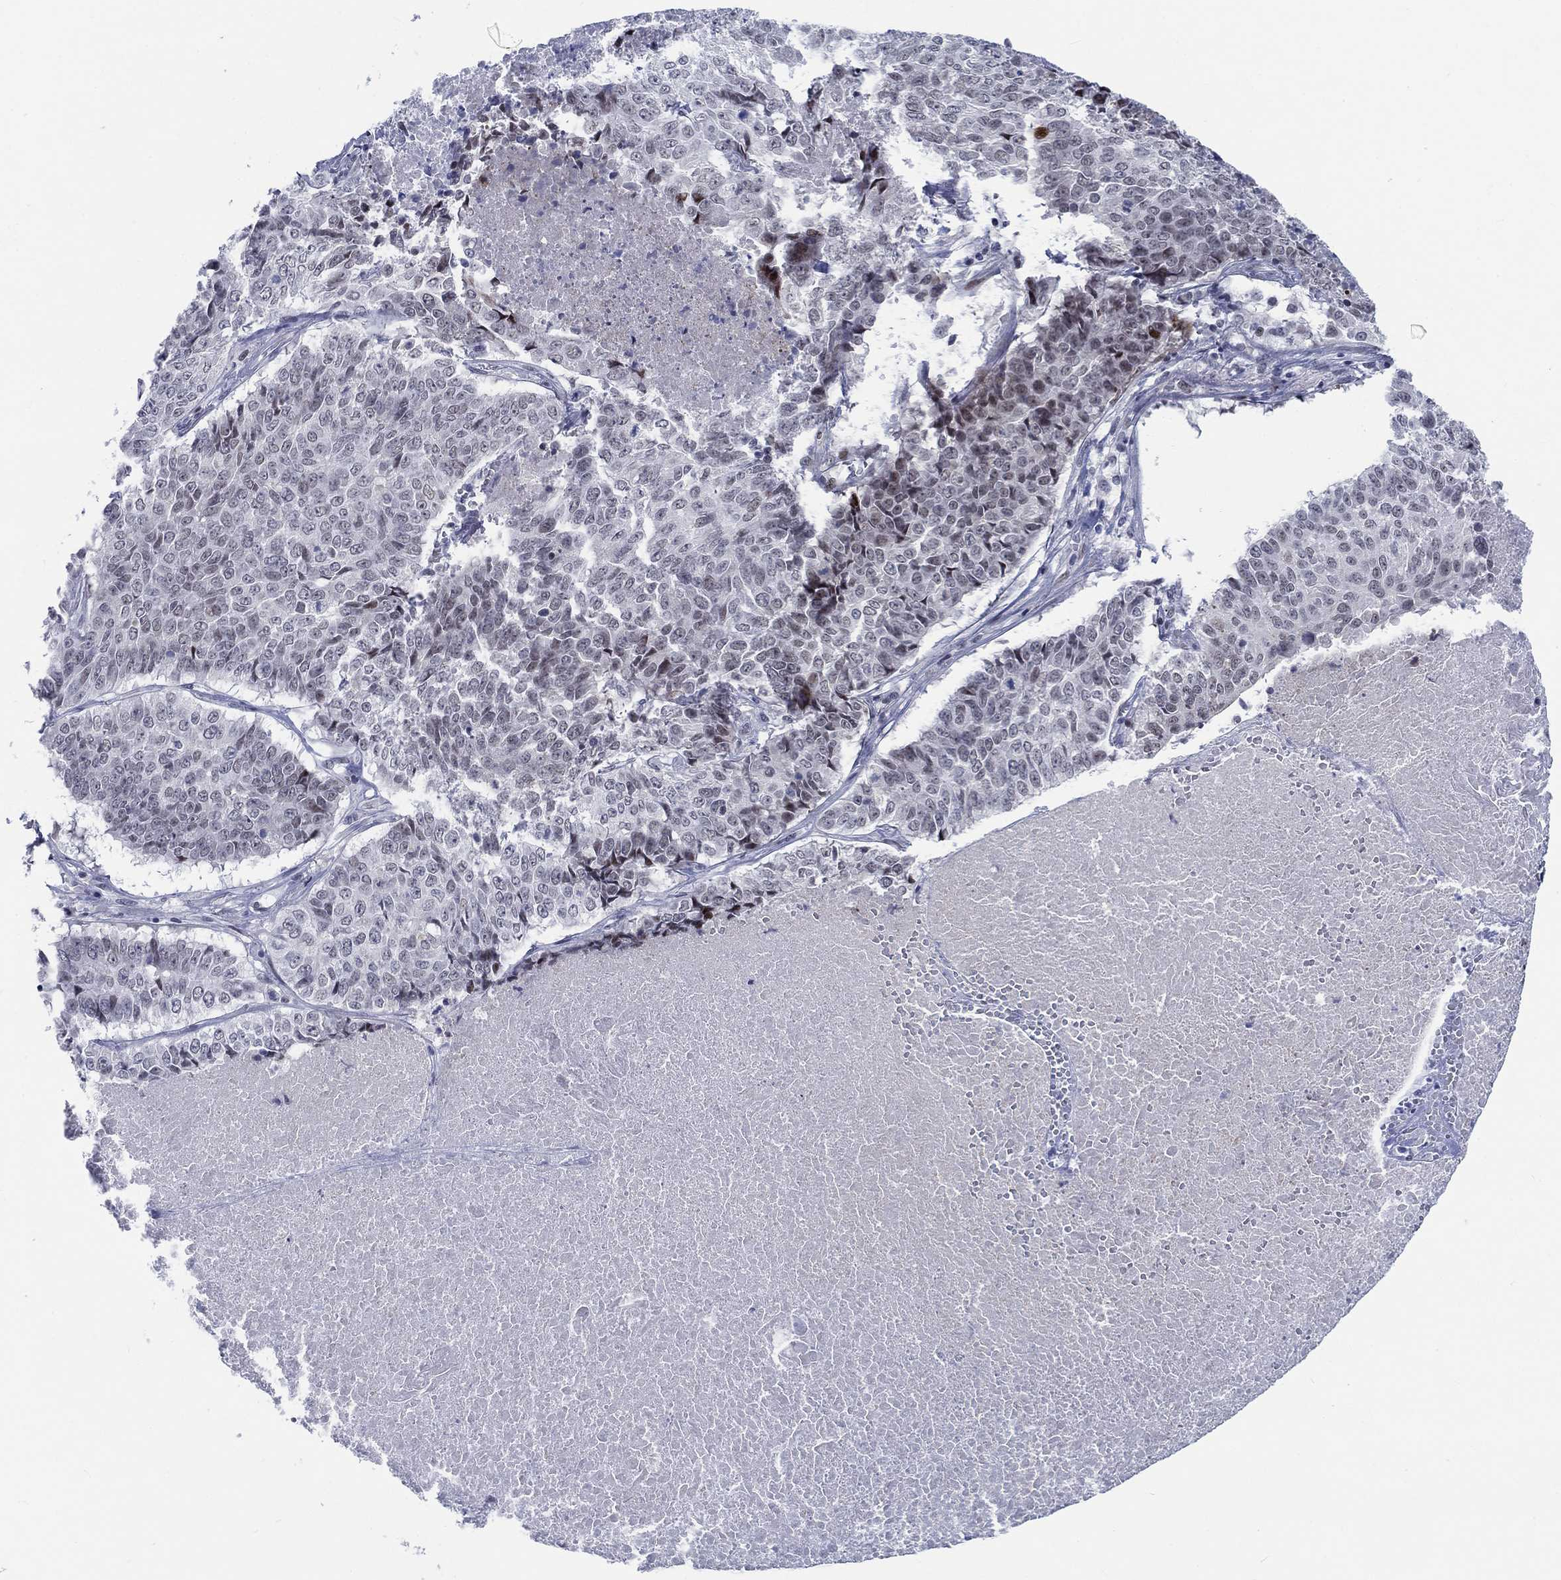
{"staining": {"intensity": "negative", "quantity": "none", "location": "none"}, "tissue": "lung cancer", "cell_type": "Tumor cells", "image_type": "cancer", "snomed": [{"axis": "morphology", "description": "Squamous cell carcinoma, NOS"}, {"axis": "topography", "description": "Lung"}], "caption": "The histopathology image reveals no staining of tumor cells in lung cancer.", "gene": "NEU3", "patient": {"sex": "male", "age": 64}}